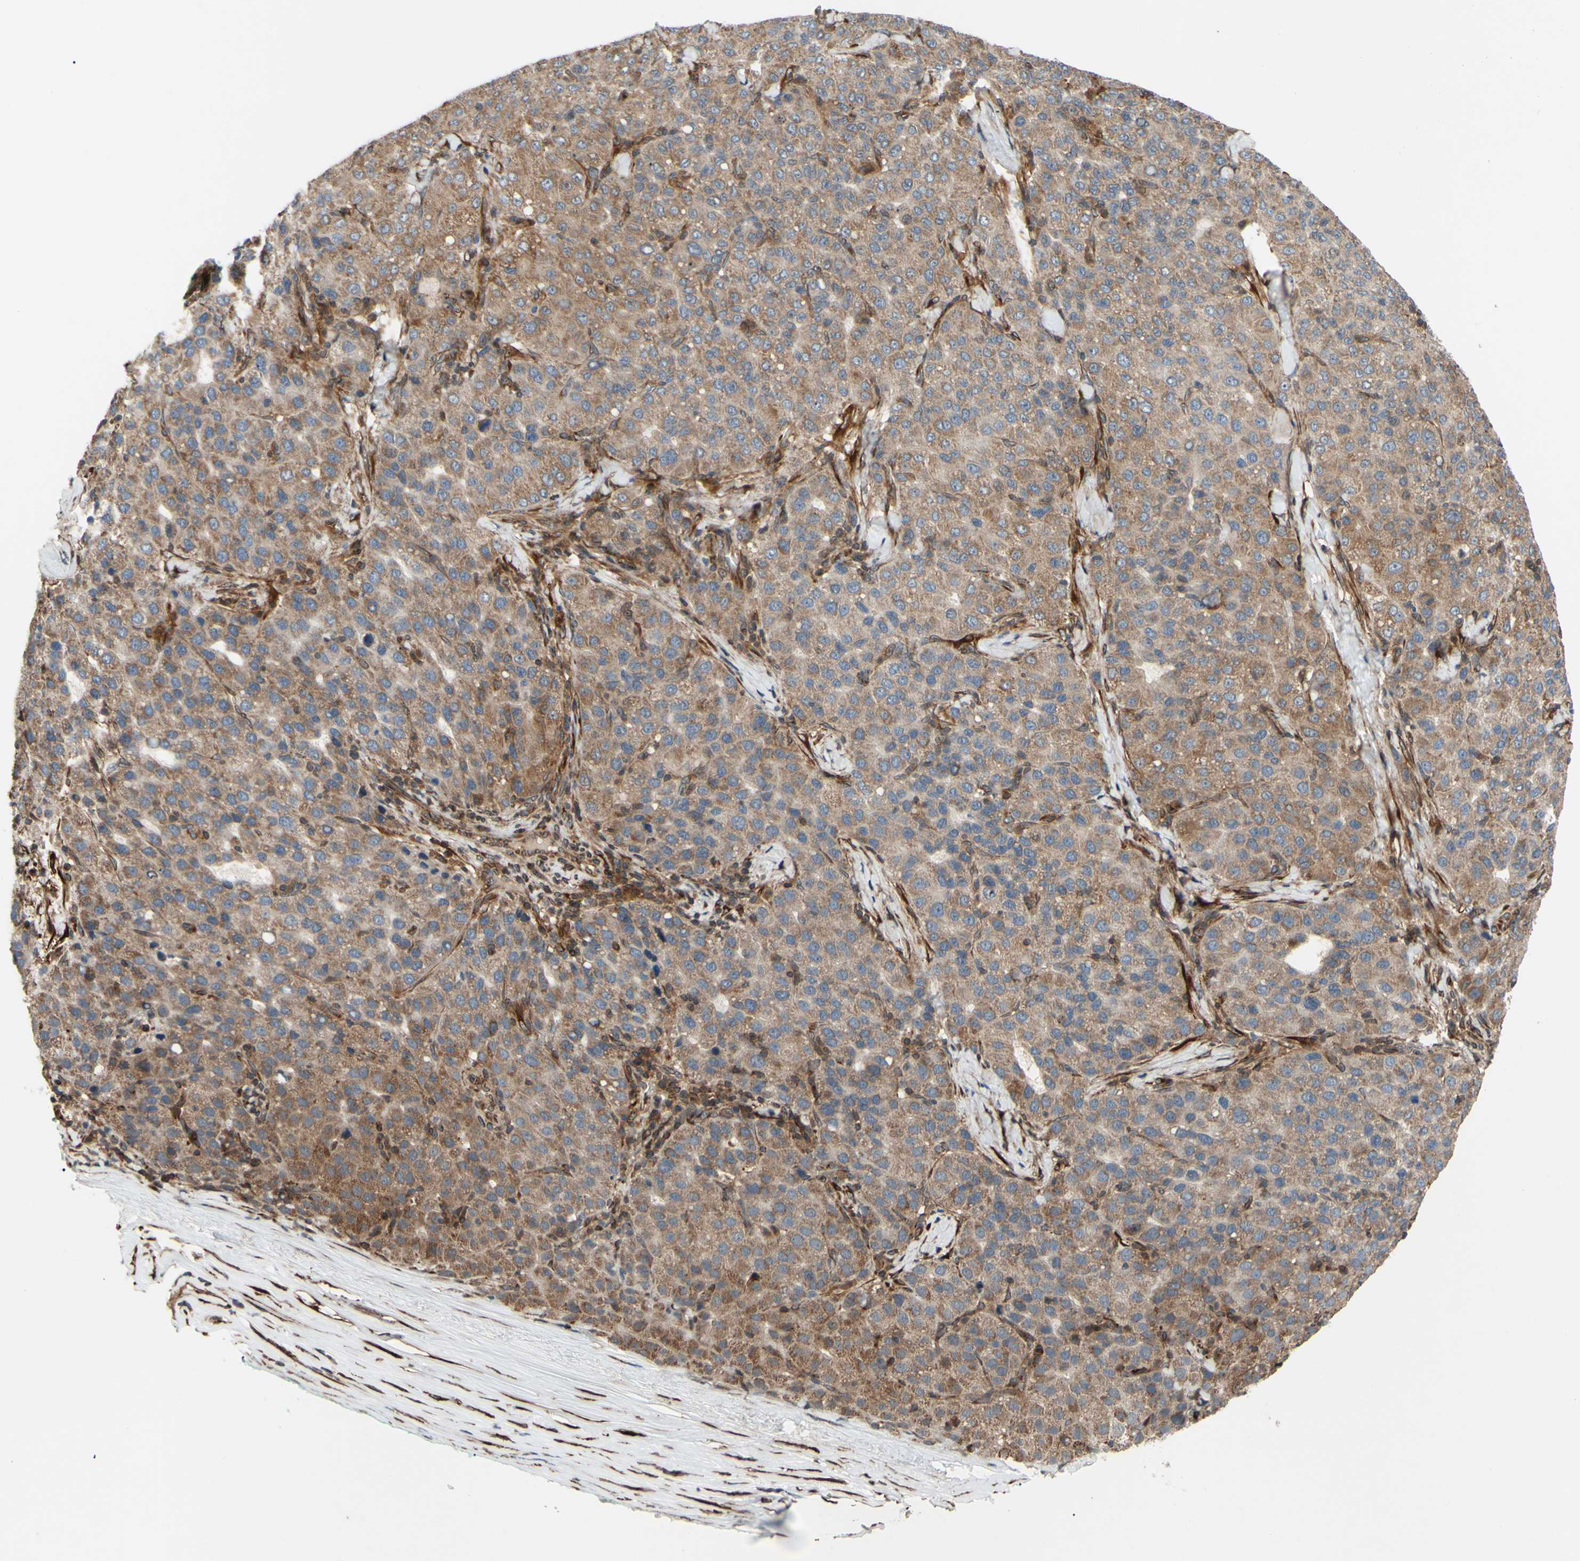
{"staining": {"intensity": "moderate", "quantity": ">75%", "location": "cytoplasmic/membranous"}, "tissue": "liver cancer", "cell_type": "Tumor cells", "image_type": "cancer", "snomed": [{"axis": "morphology", "description": "Carcinoma, Hepatocellular, NOS"}, {"axis": "topography", "description": "Liver"}], "caption": "Moderate cytoplasmic/membranous staining for a protein is appreciated in approximately >75% of tumor cells of liver cancer using immunohistochemistry.", "gene": "PRAF2", "patient": {"sex": "male", "age": 65}}